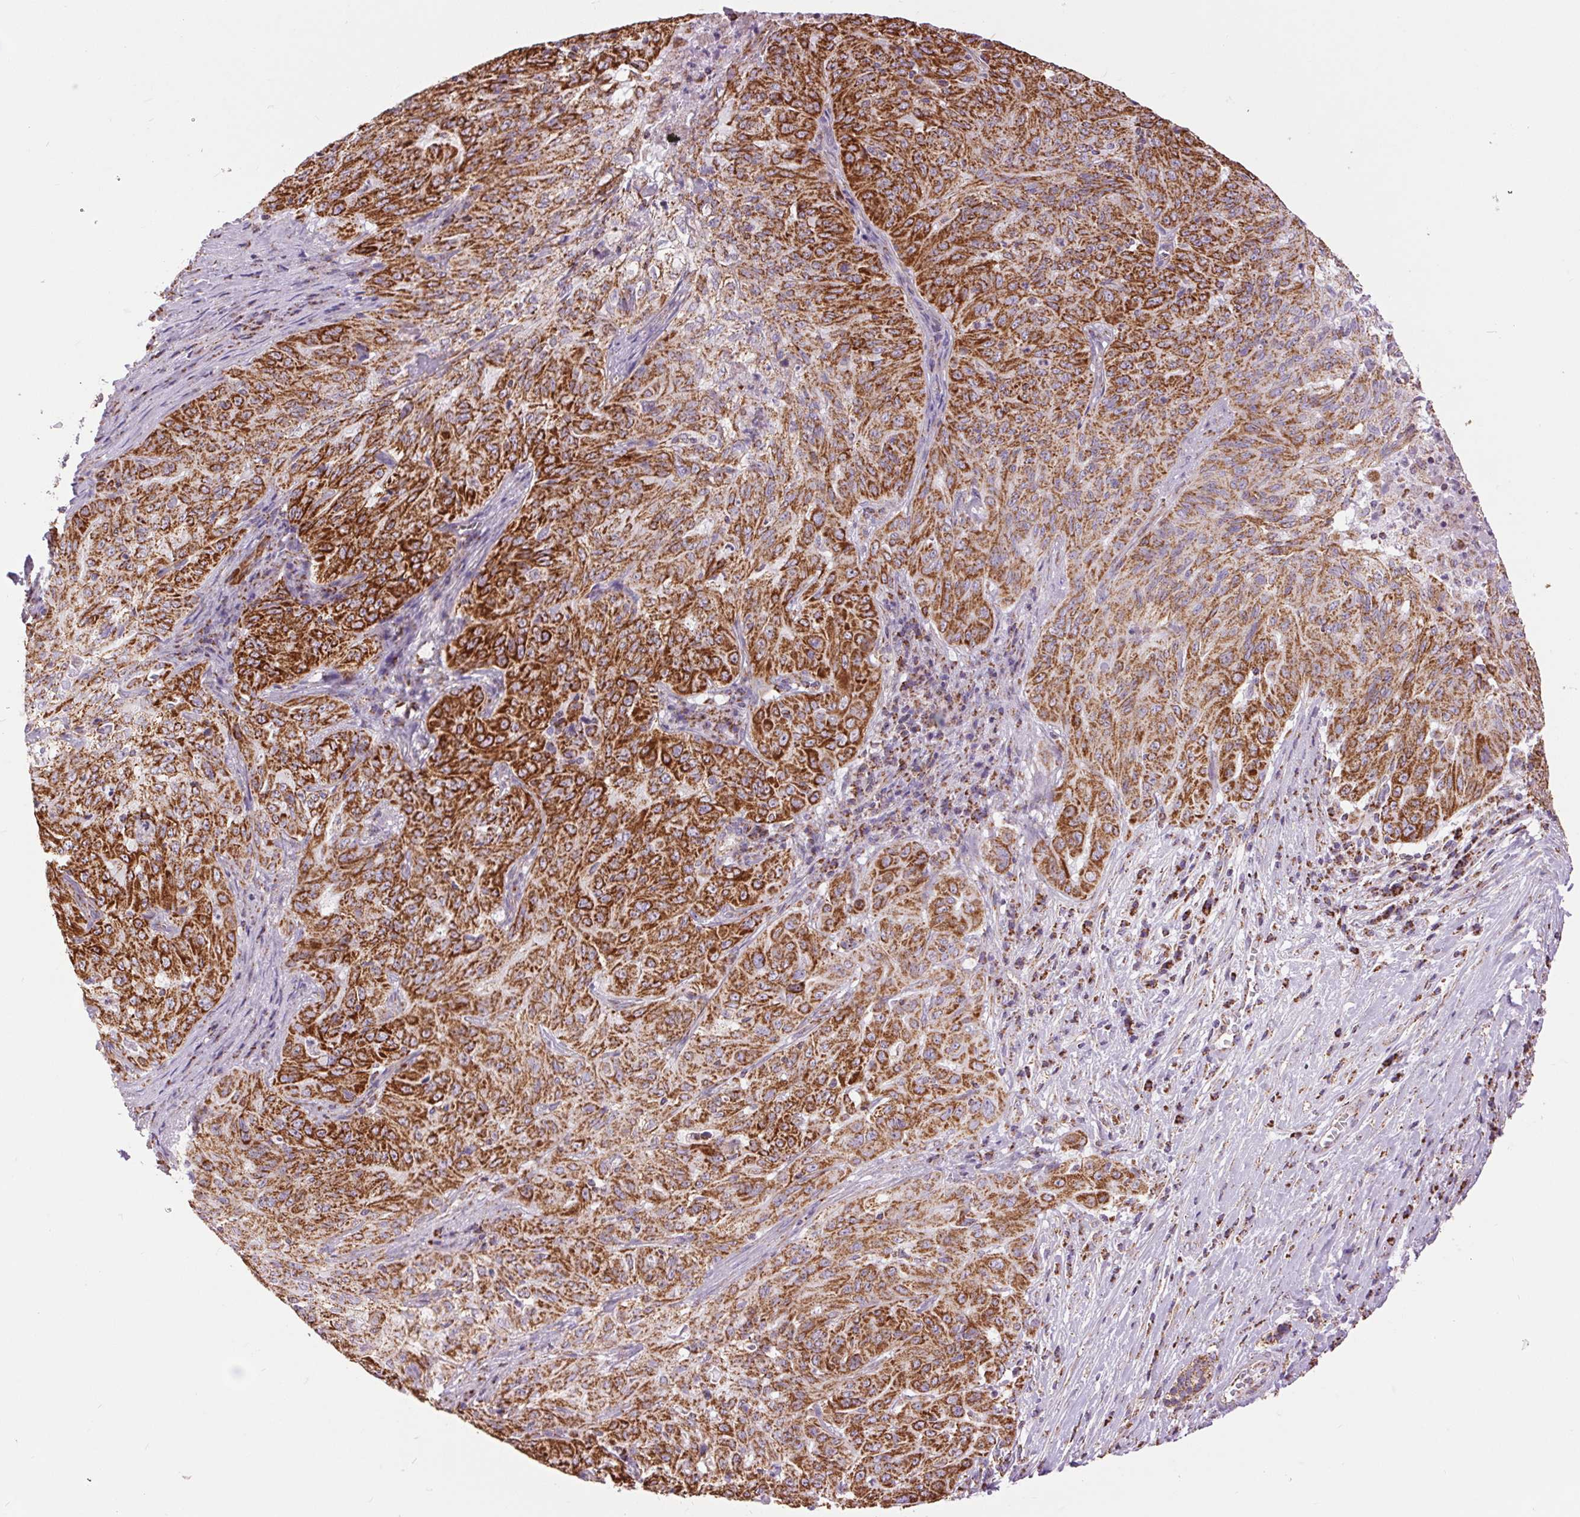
{"staining": {"intensity": "strong", "quantity": ">75%", "location": "cytoplasmic/membranous"}, "tissue": "pancreatic cancer", "cell_type": "Tumor cells", "image_type": "cancer", "snomed": [{"axis": "morphology", "description": "Adenocarcinoma, NOS"}, {"axis": "topography", "description": "Pancreas"}], "caption": "Immunohistochemistry (IHC) micrograph of neoplastic tissue: human pancreatic cancer stained using IHC exhibits high levels of strong protein expression localized specifically in the cytoplasmic/membranous of tumor cells, appearing as a cytoplasmic/membranous brown color.", "gene": "ATP5PB", "patient": {"sex": "male", "age": 63}}